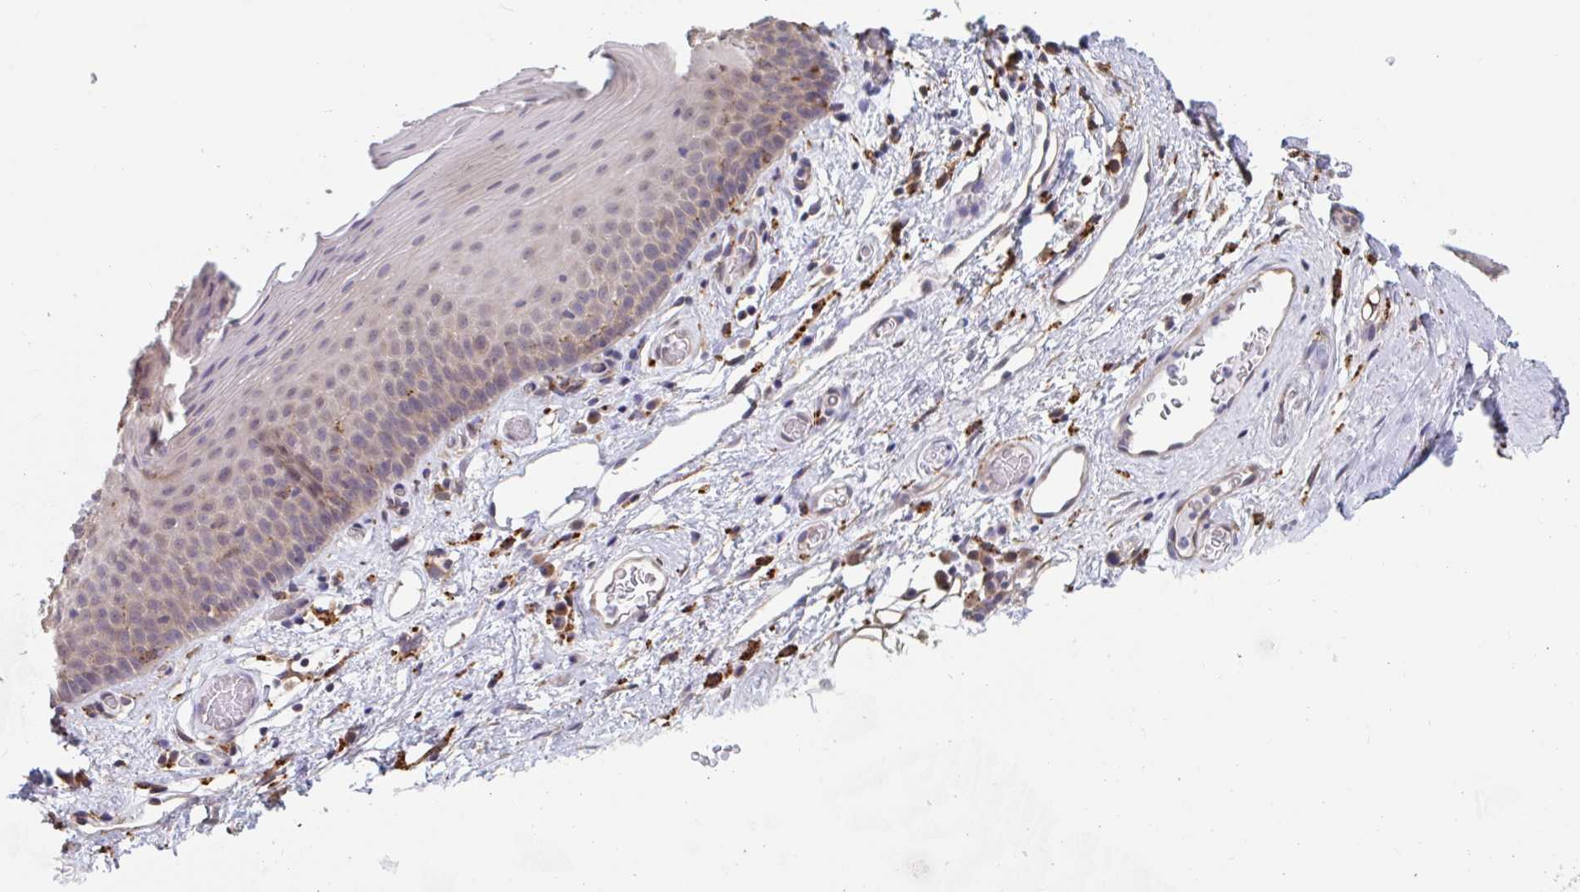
{"staining": {"intensity": "strong", "quantity": "25%-75%", "location": "cytoplasmic/membranous"}, "tissue": "soft tissue", "cell_type": "Fibroblasts", "image_type": "normal", "snomed": [{"axis": "morphology", "description": "Normal tissue, NOS"}, {"axis": "topography", "description": "Lymph node"}, {"axis": "topography", "description": "Cartilage tissue"}, {"axis": "topography", "description": "Nasopharynx"}], "caption": "High-power microscopy captured an immunohistochemistry (IHC) micrograph of normal soft tissue, revealing strong cytoplasmic/membranous expression in approximately 25%-75% of fibroblasts. The protein is stained brown, and the nuclei are stained in blue (DAB (3,3'-diaminobenzidine) IHC with brightfield microscopy, high magnification).", "gene": "SNX8", "patient": {"sex": "male", "age": 63}}